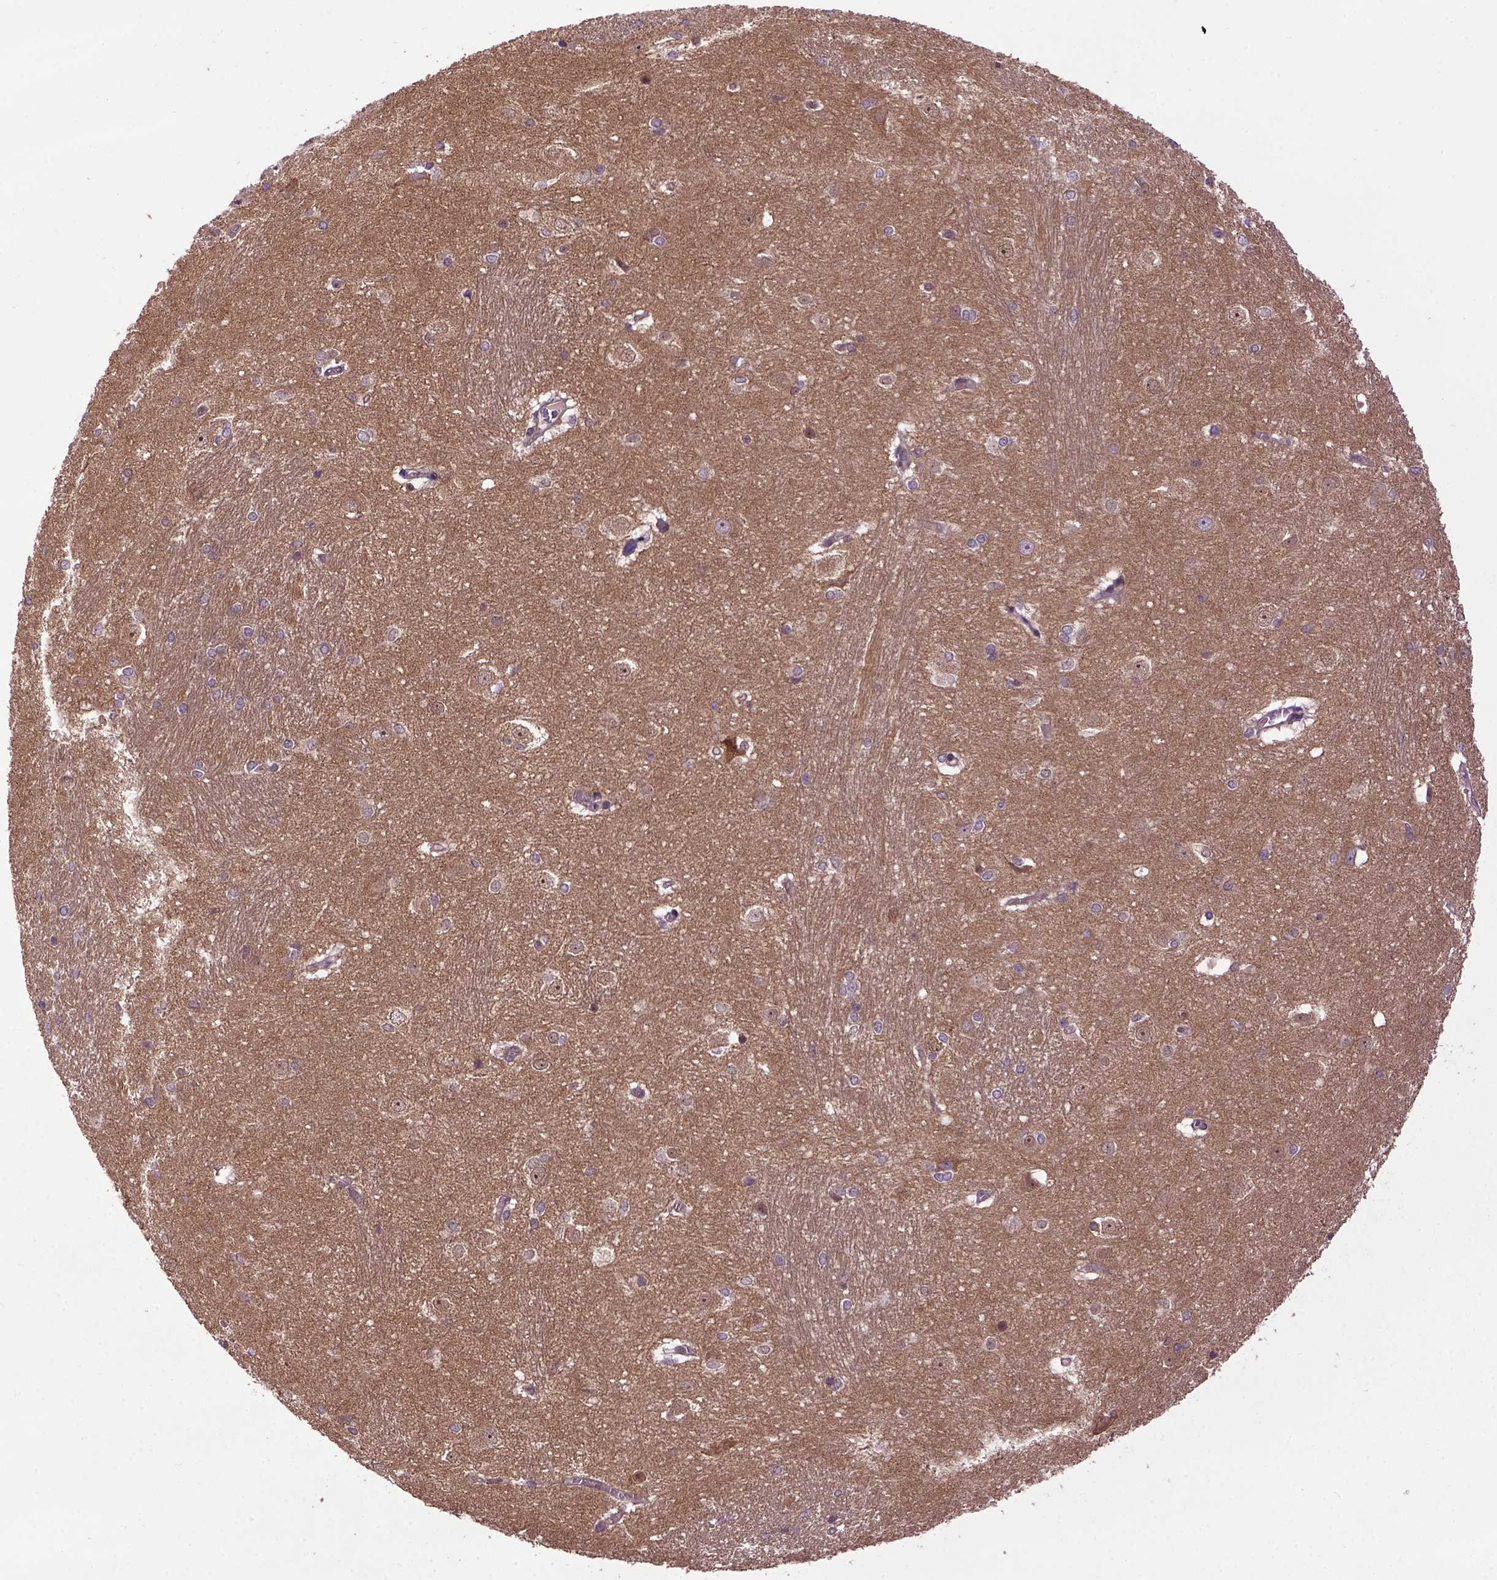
{"staining": {"intensity": "strong", "quantity": "25%-75%", "location": "nuclear"}, "tissue": "hippocampus", "cell_type": "Glial cells", "image_type": "normal", "snomed": [{"axis": "morphology", "description": "Normal tissue, NOS"}, {"axis": "topography", "description": "Cerebral cortex"}, {"axis": "topography", "description": "Hippocampus"}], "caption": "Immunohistochemistry (IHC) of unremarkable hippocampus reveals high levels of strong nuclear positivity in about 25%-75% of glial cells.", "gene": "WDR48", "patient": {"sex": "female", "age": 19}}